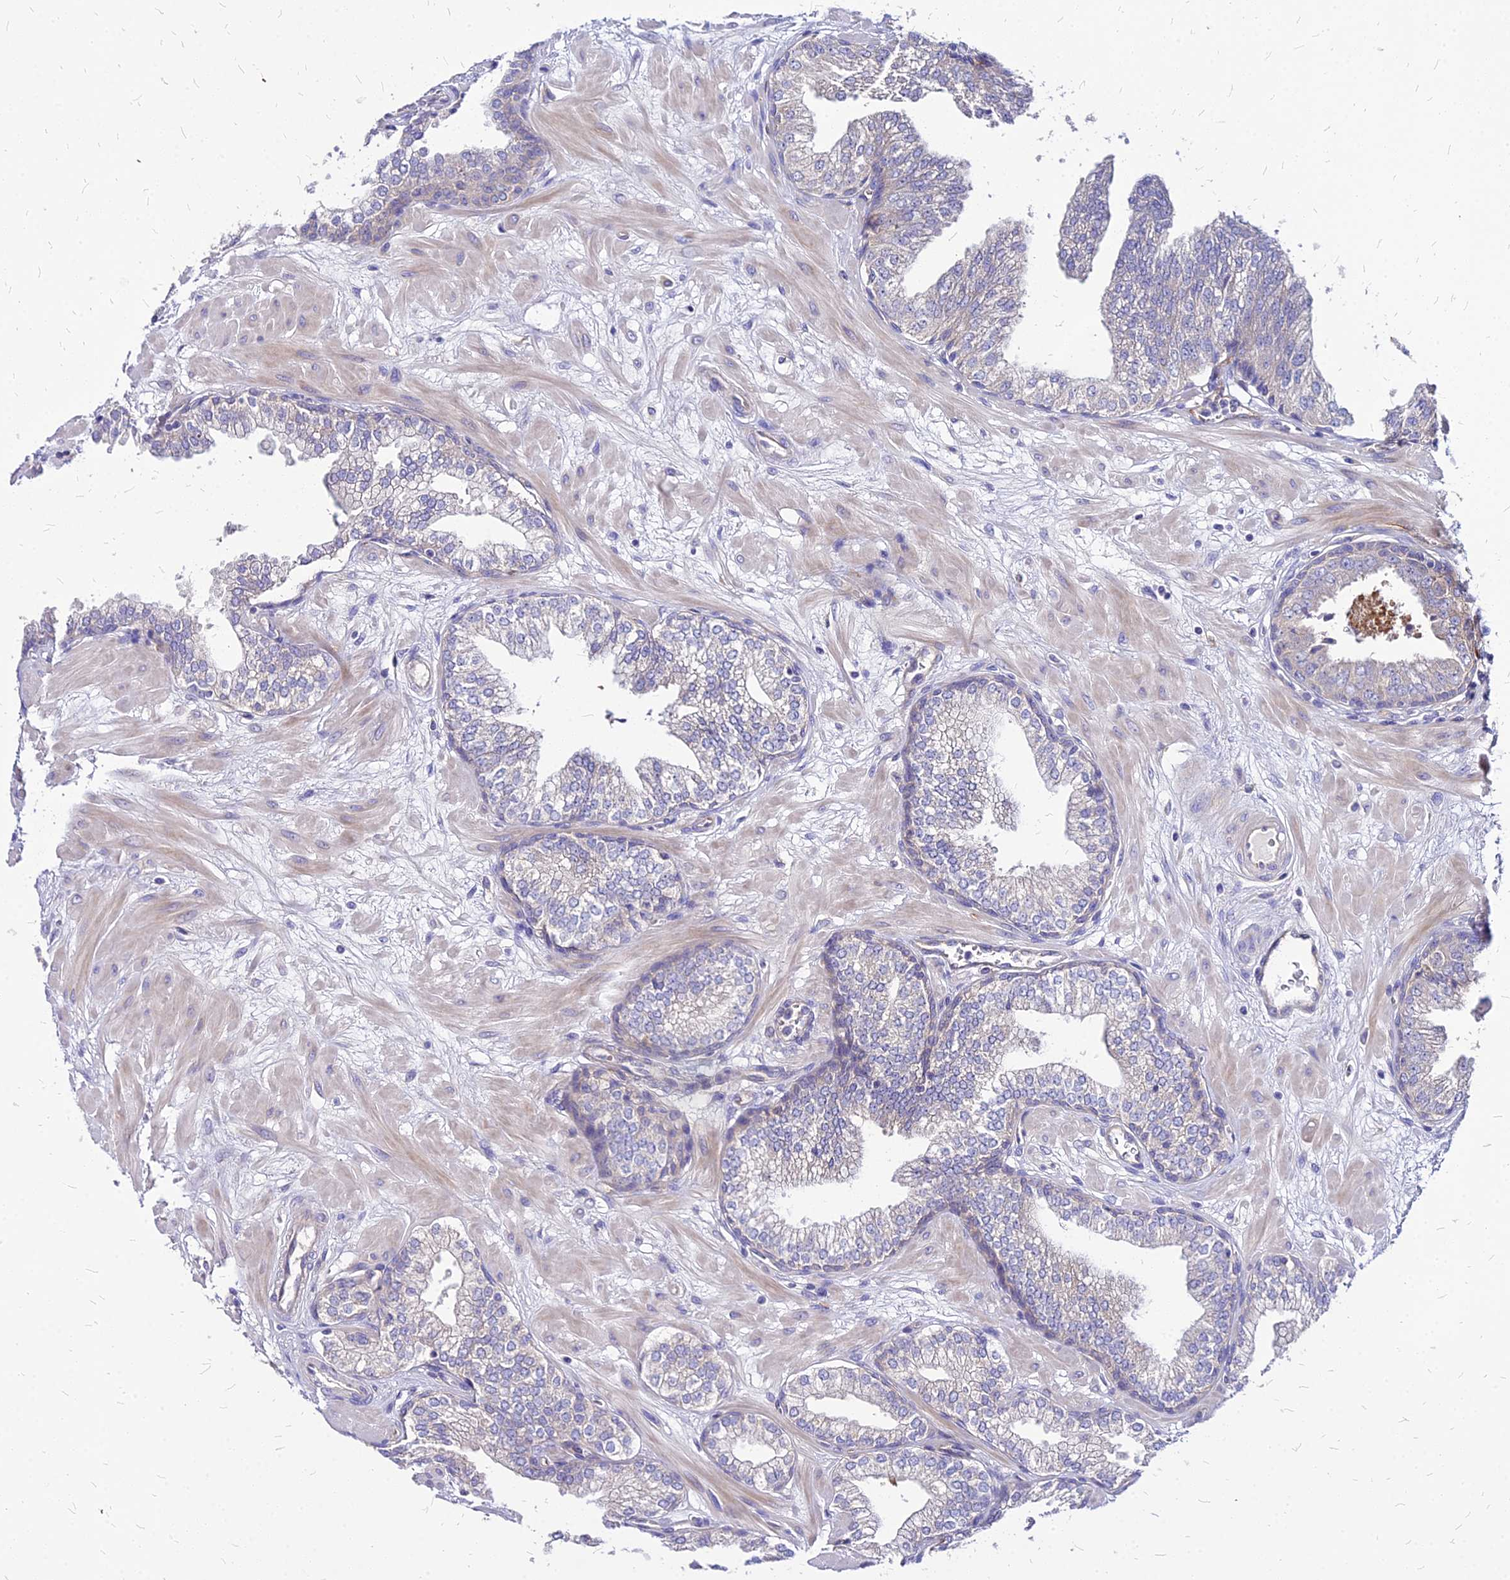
{"staining": {"intensity": "negative", "quantity": "none", "location": "none"}, "tissue": "prostate", "cell_type": "Glandular cells", "image_type": "normal", "snomed": [{"axis": "morphology", "description": "Normal tissue, NOS"}, {"axis": "morphology", "description": "Urothelial carcinoma, Low grade"}, {"axis": "topography", "description": "Urinary bladder"}, {"axis": "topography", "description": "Prostate"}], "caption": "This is an IHC image of benign human prostate. There is no positivity in glandular cells.", "gene": "COMMD10", "patient": {"sex": "male", "age": 60}}